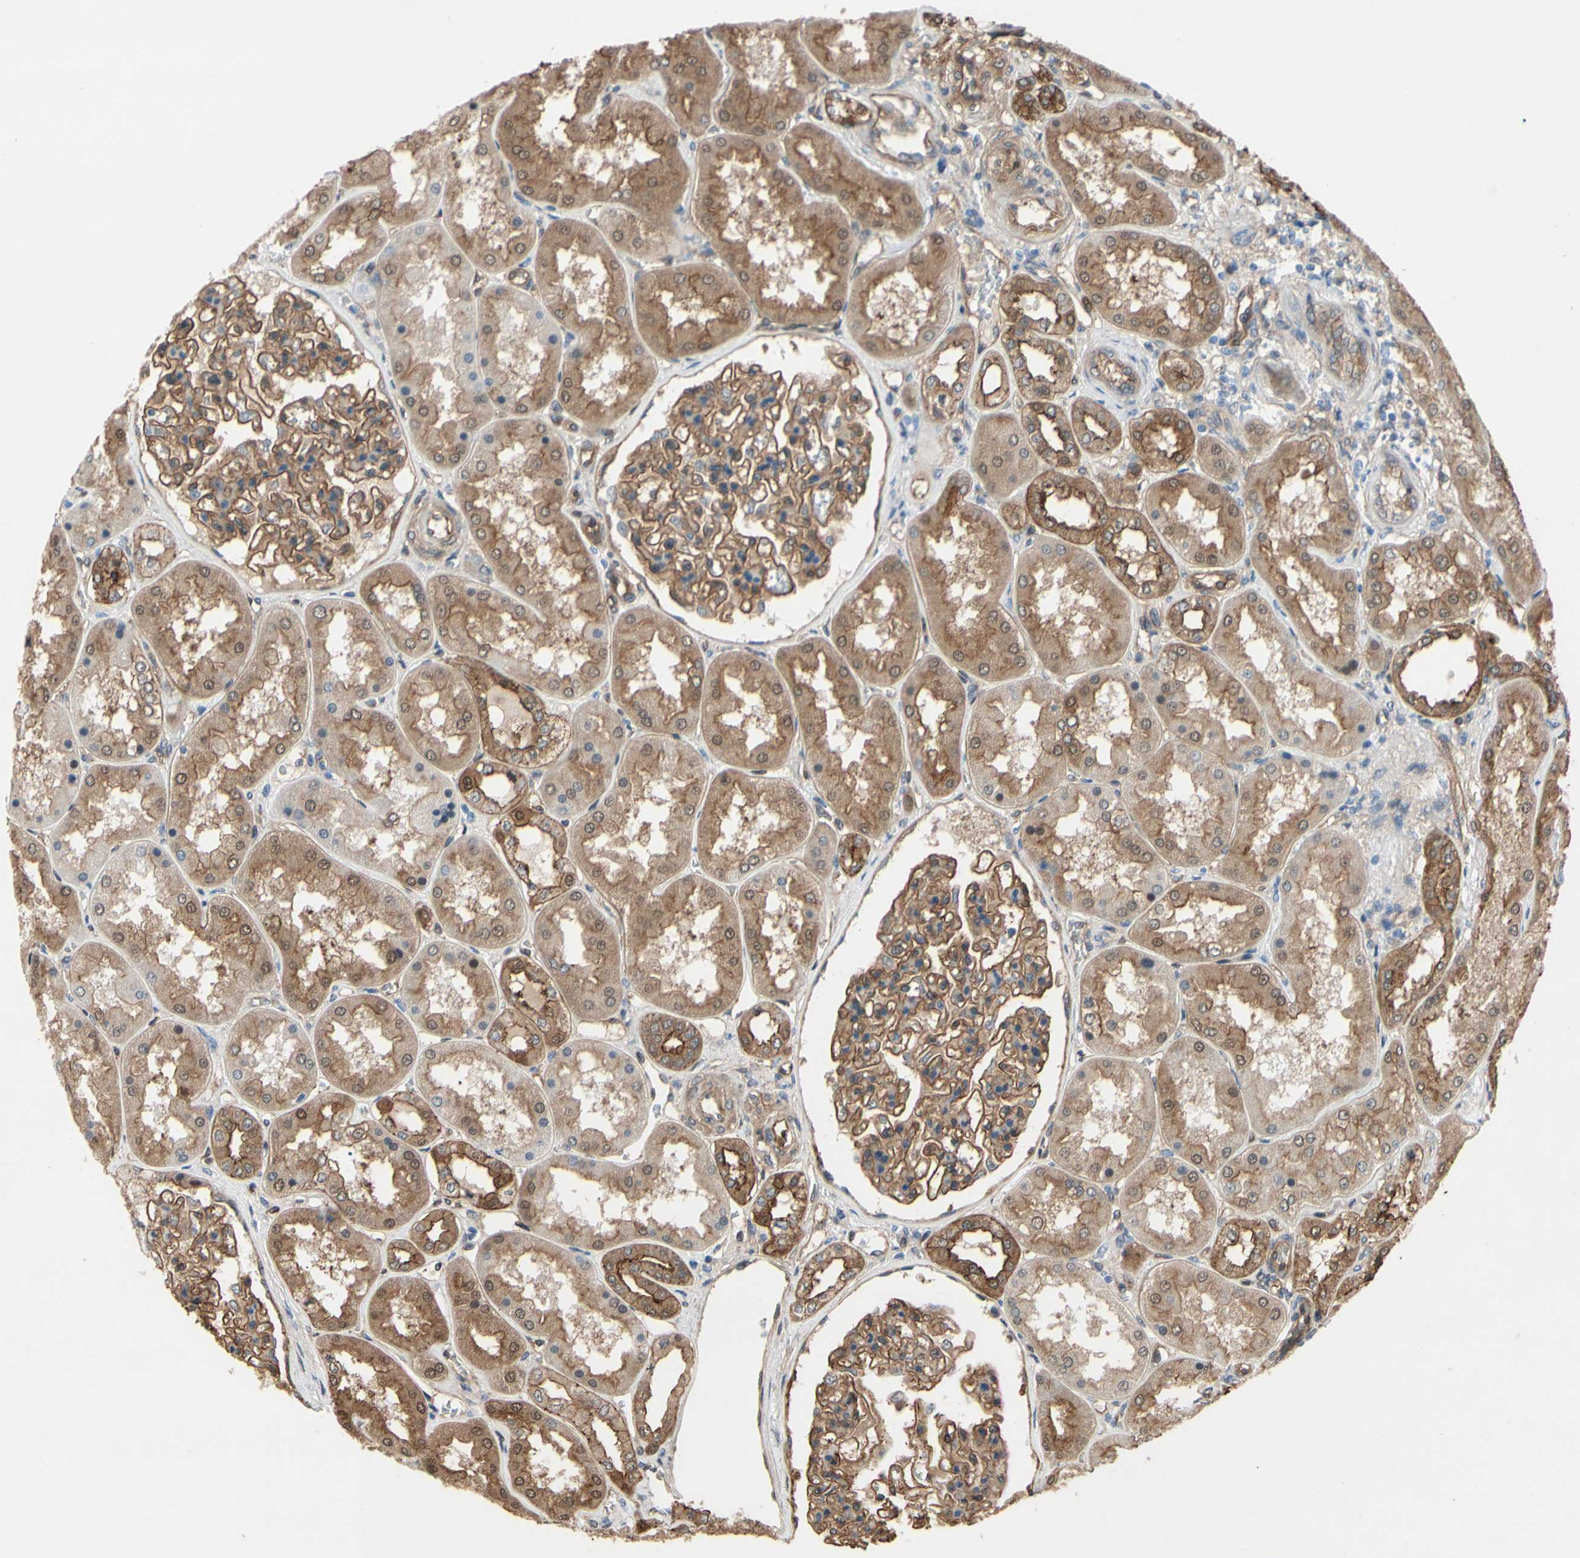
{"staining": {"intensity": "moderate", "quantity": ">75%", "location": "cytoplasmic/membranous"}, "tissue": "kidney", "cell_type": "Cells in glomeruli", "image_type": "normal", "snomed": [{"axis": "morphology", "description": "Normal tissue, NOS"}, {"axis": "topography", "description": "Kidney"}], "caption": "IHC photomicrograph of unremarkable kidney: kidney stained using IHC demonstrates medium levels of moderate protein expression localized specifically in the cytoplasmic/membranous of cells in glomeruli, appearing as a cytoplasmic/membranous brown color.", "gene": "CTTNBP2", "patient": {"sex": "female", "age": 56}}